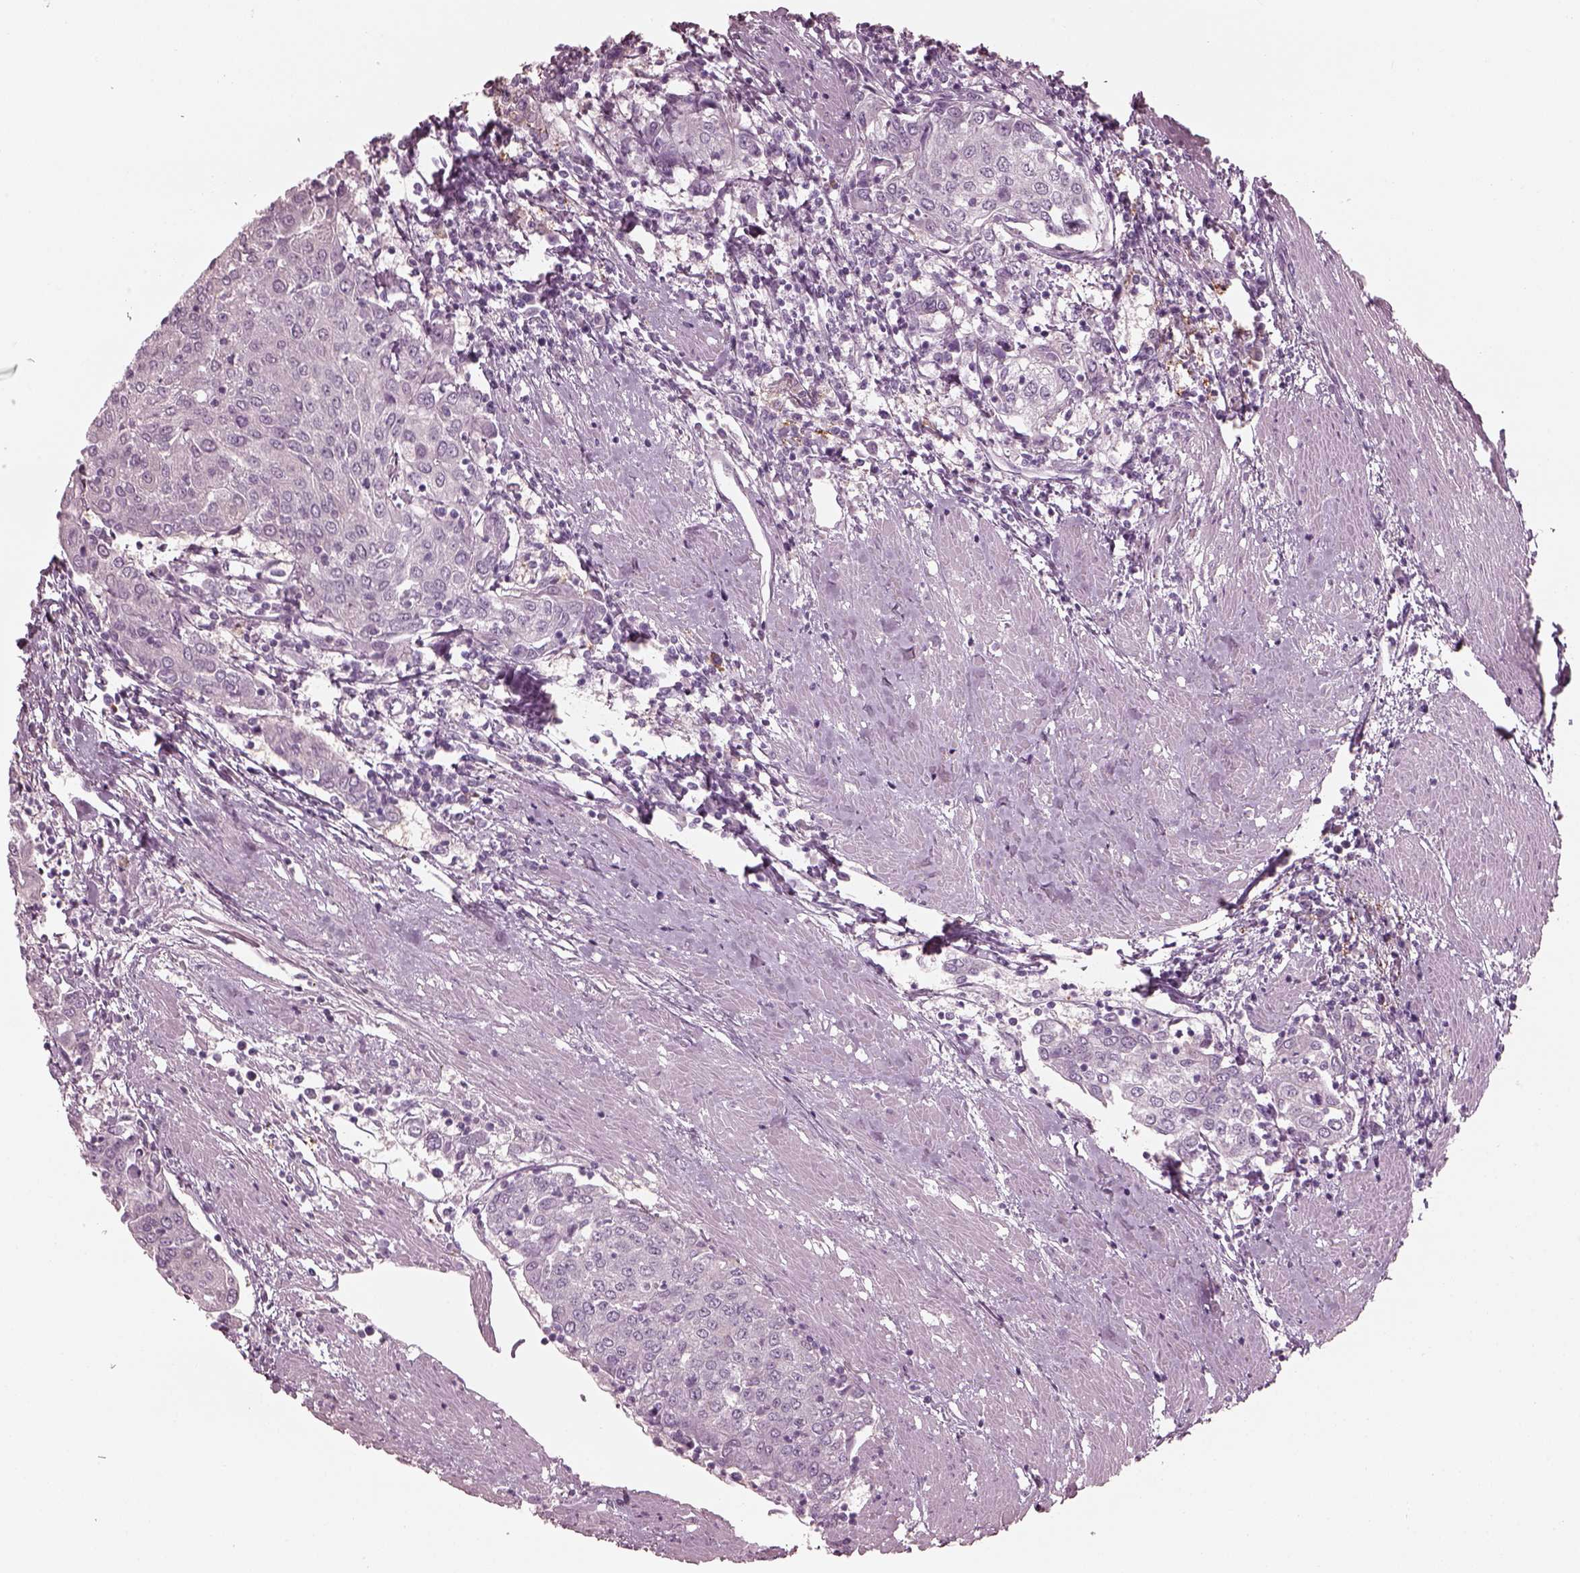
{"staining": {"intensity": "negative", "quantity": "none", "location": "none"}, "tissue": "urothelial cancer", "cell_type": "Tumor cells", "image_type": "cancer", "snomed": [{"axis": "morphology", "description": "Urothelial carcinoma, High grade"}, {"axis": "topography", "description": "Urinary bladder"}], "caption": "This is a photomicrograph of immunohistochemistry staining of urothelial carcinoma (high-grade), which shows no staining in tumor cells.", "gene": "C2orf81", "patient": {"sex": "female", "age": 85}}